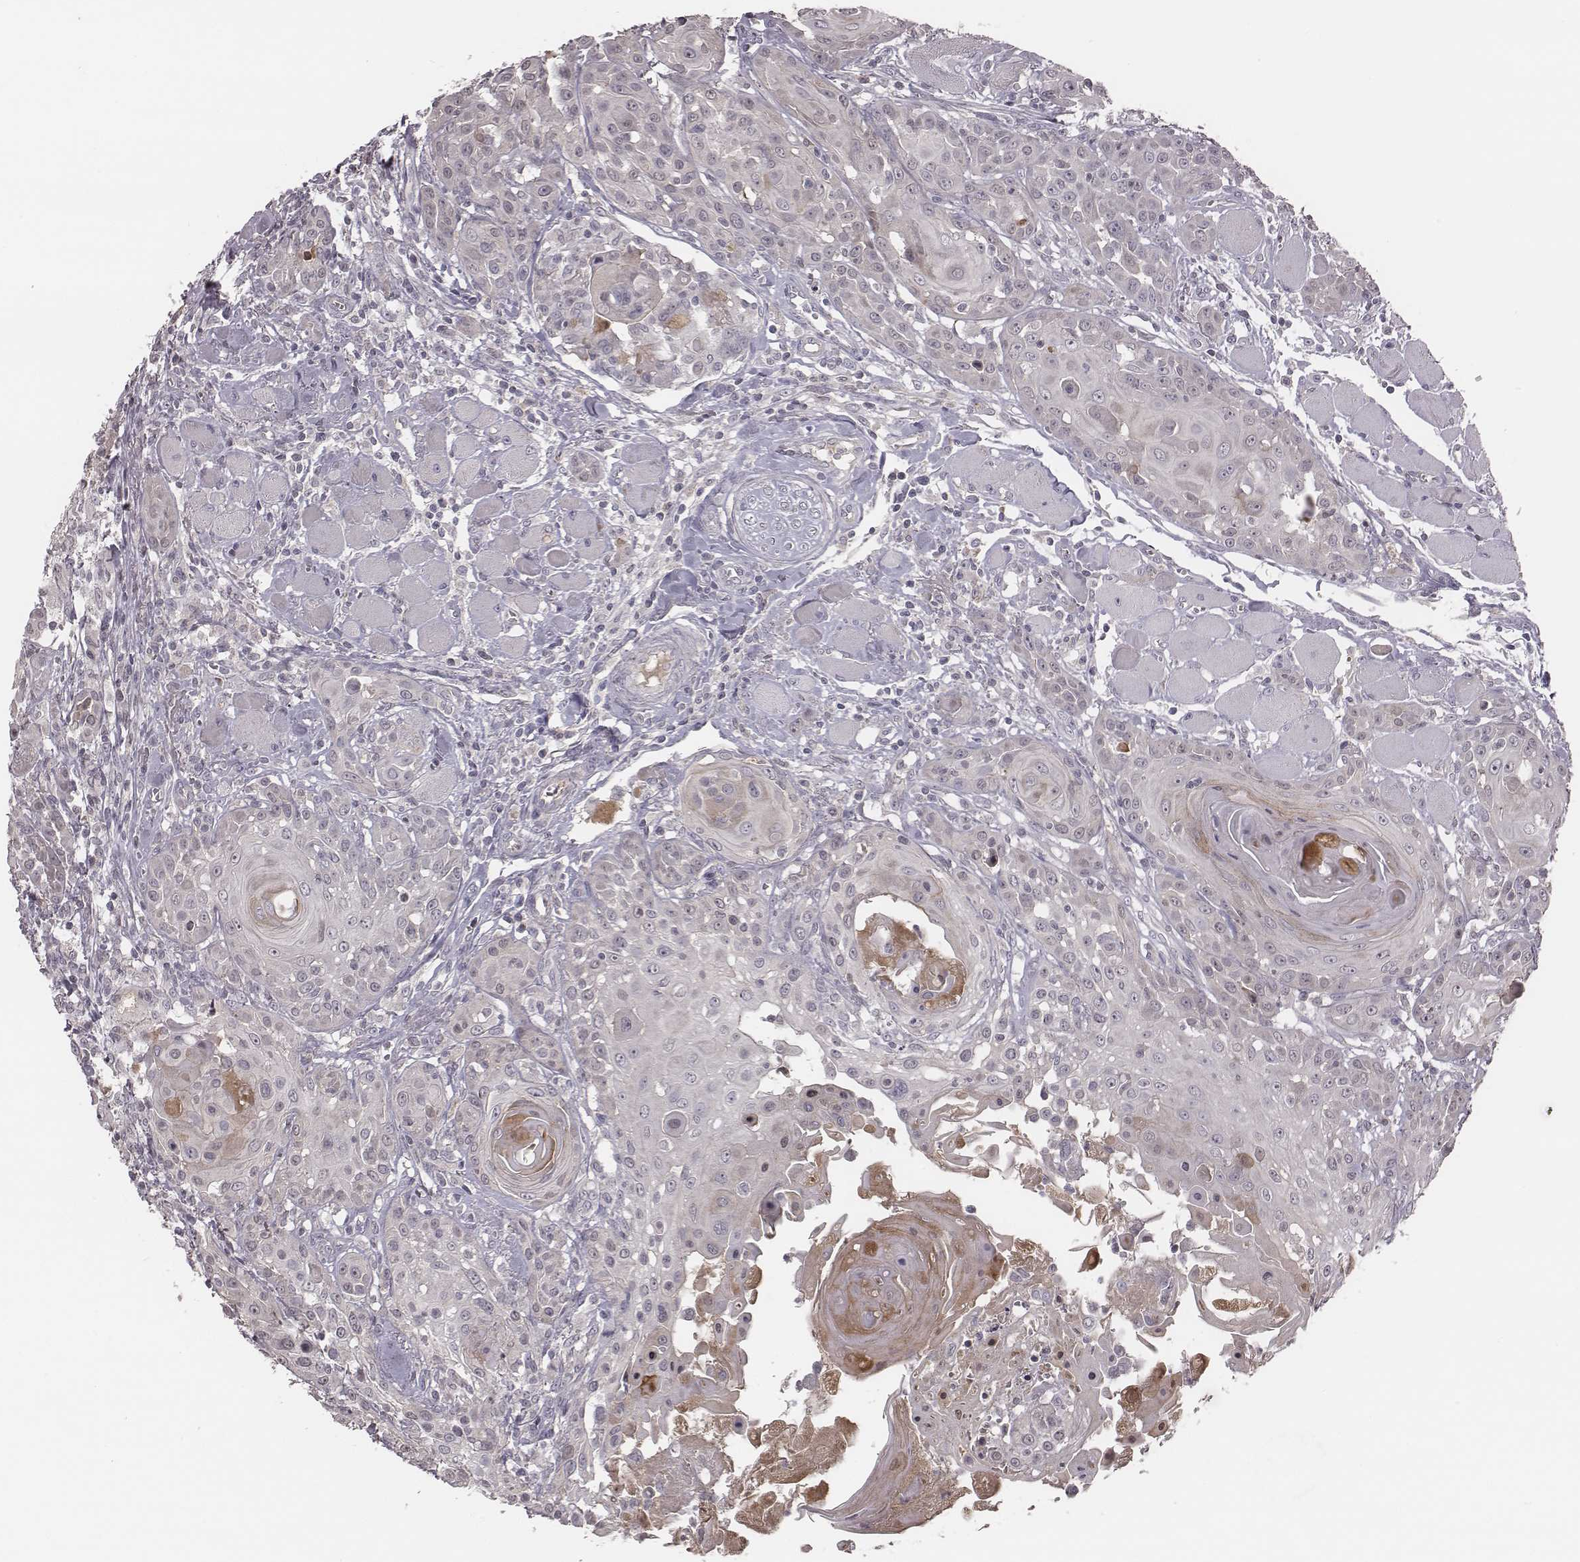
{"staining": {"intensity": "weak", "quantity": "<25%", "location": "cytoplasmic/membranous"}, "tissue": "head and neck cancer", "cell_type": "Tumor cells", "image_type": "cancer", "snomed": [{"axis": "morphology", "description": "Squamous cell carcinoma, NOS"}, {"axis": "topography", "description": "Head-Neck"}], "caption": "The histopathology image reveals no significant expression in tumor cells of head and neck squamous cell carcinoma. (DAB immunohistochemistry (IHC), high magnification).", "gene": "TLX3", "patient": {"sex": "female", "age": 80}}